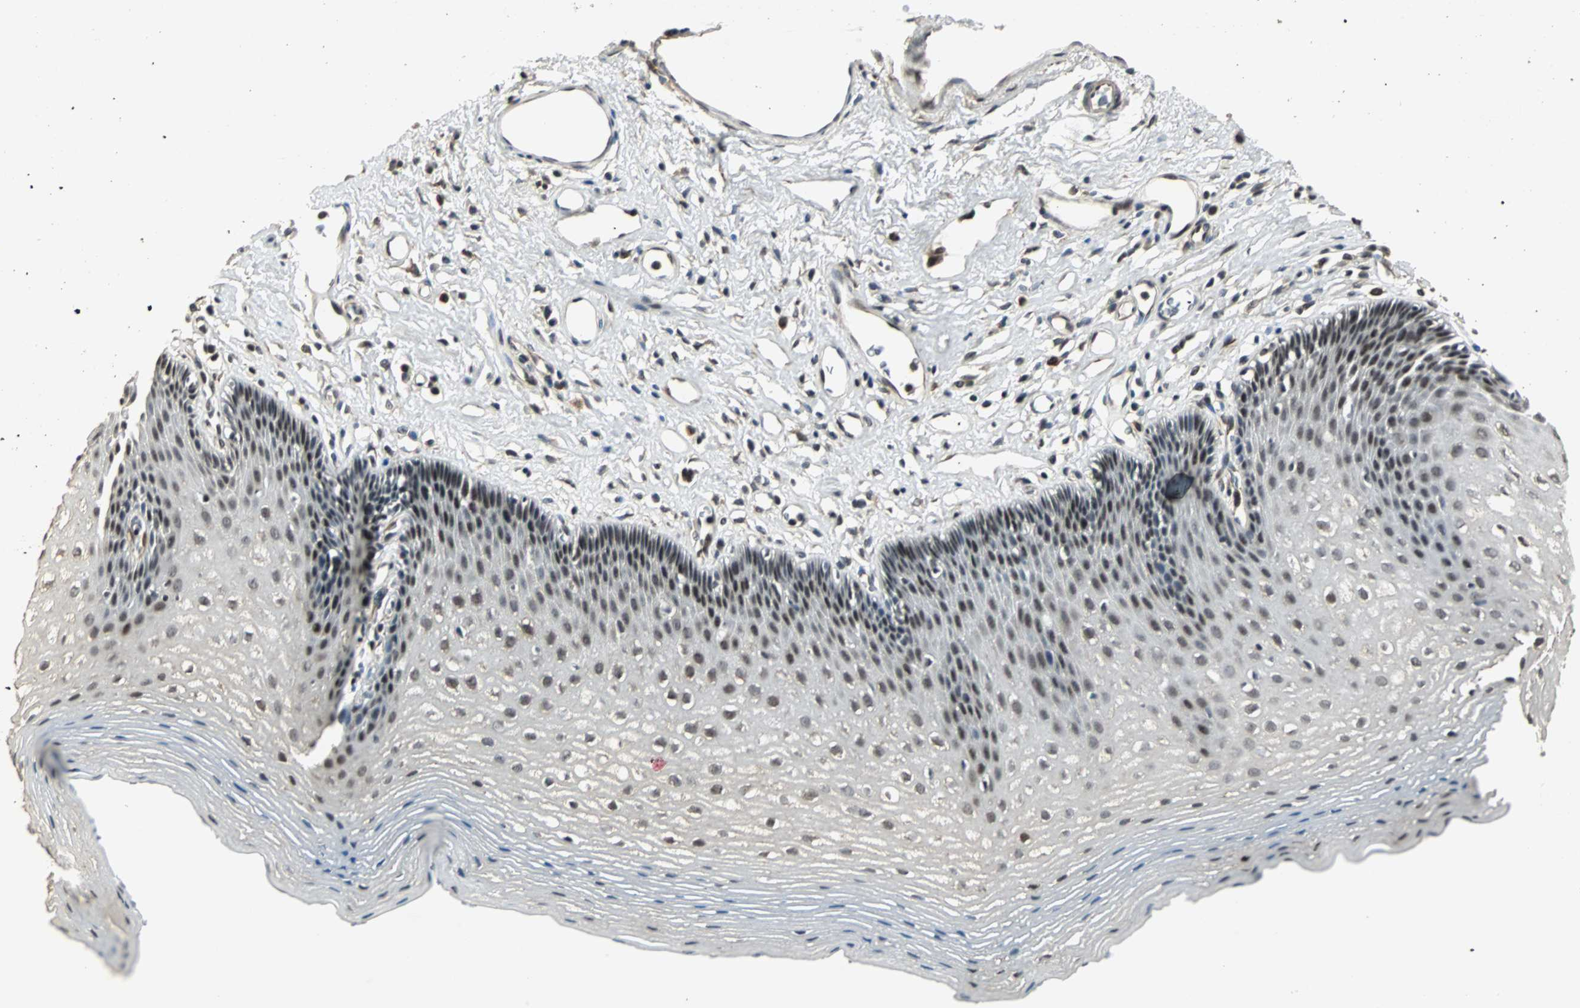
{"staining": {"intensity": "strong", "quantity": ">75%", "location": "nuclear"}, "tissue": "esophagus", "cell_type": "Squamous epithelial cells", "image_type": "normal", "snomed": [{"axis": "morphology", "description": "Normal tissue, NOS"}, {"axis": "topography", "description": "Esophagus"}], "caption": "A micrograph of esophagus stained for a protein reveals strong nuclear brown staining in squamous epithelial cells. Immunohistochemistry (ihc) stains the protein in brown and the nuclei are stained blue.", "gene": "MED4", "patient": {"sex": "female", "age": 70}}